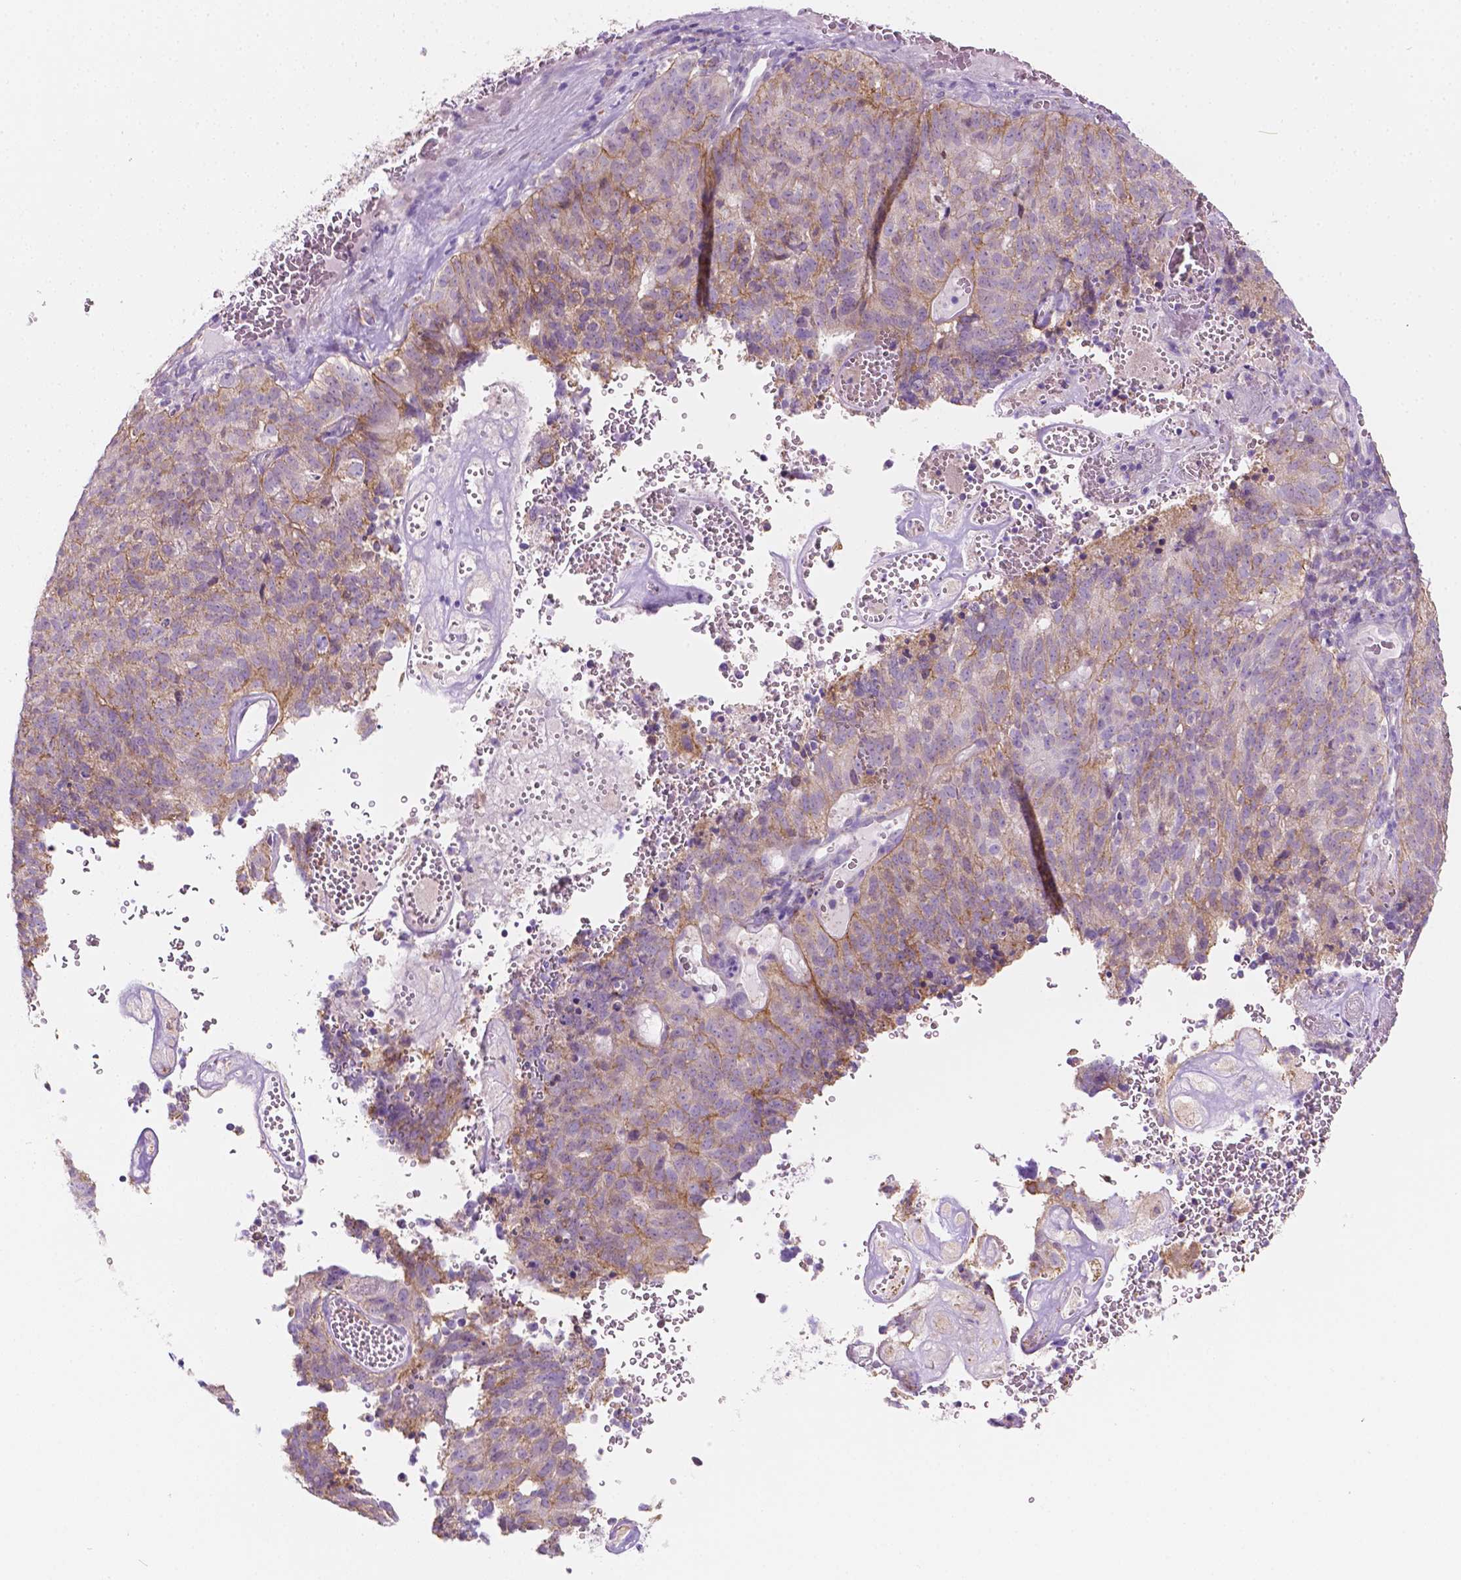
{"staining": {"intensity": "moderate", "quantity": "<25%", "location": "cytoplasmic/membranous"}, "tissue": "cervical cancer", "cell_type": "Tumor cells", "image_type": "cancer", "snomed": [{"axis": "morphology", "description": "Adenocarcinoma, NOS"}, {"axis": "topography", "description": "Cervix"}], "caption": "A brown stain highlights moderate cytoplasmic/membranous positivity of a protein in human cervical cancer (adenocarcinoma) tumor cells.", "gene": "NOS1AP", "patient": {"sex": "female", "age": 38}}